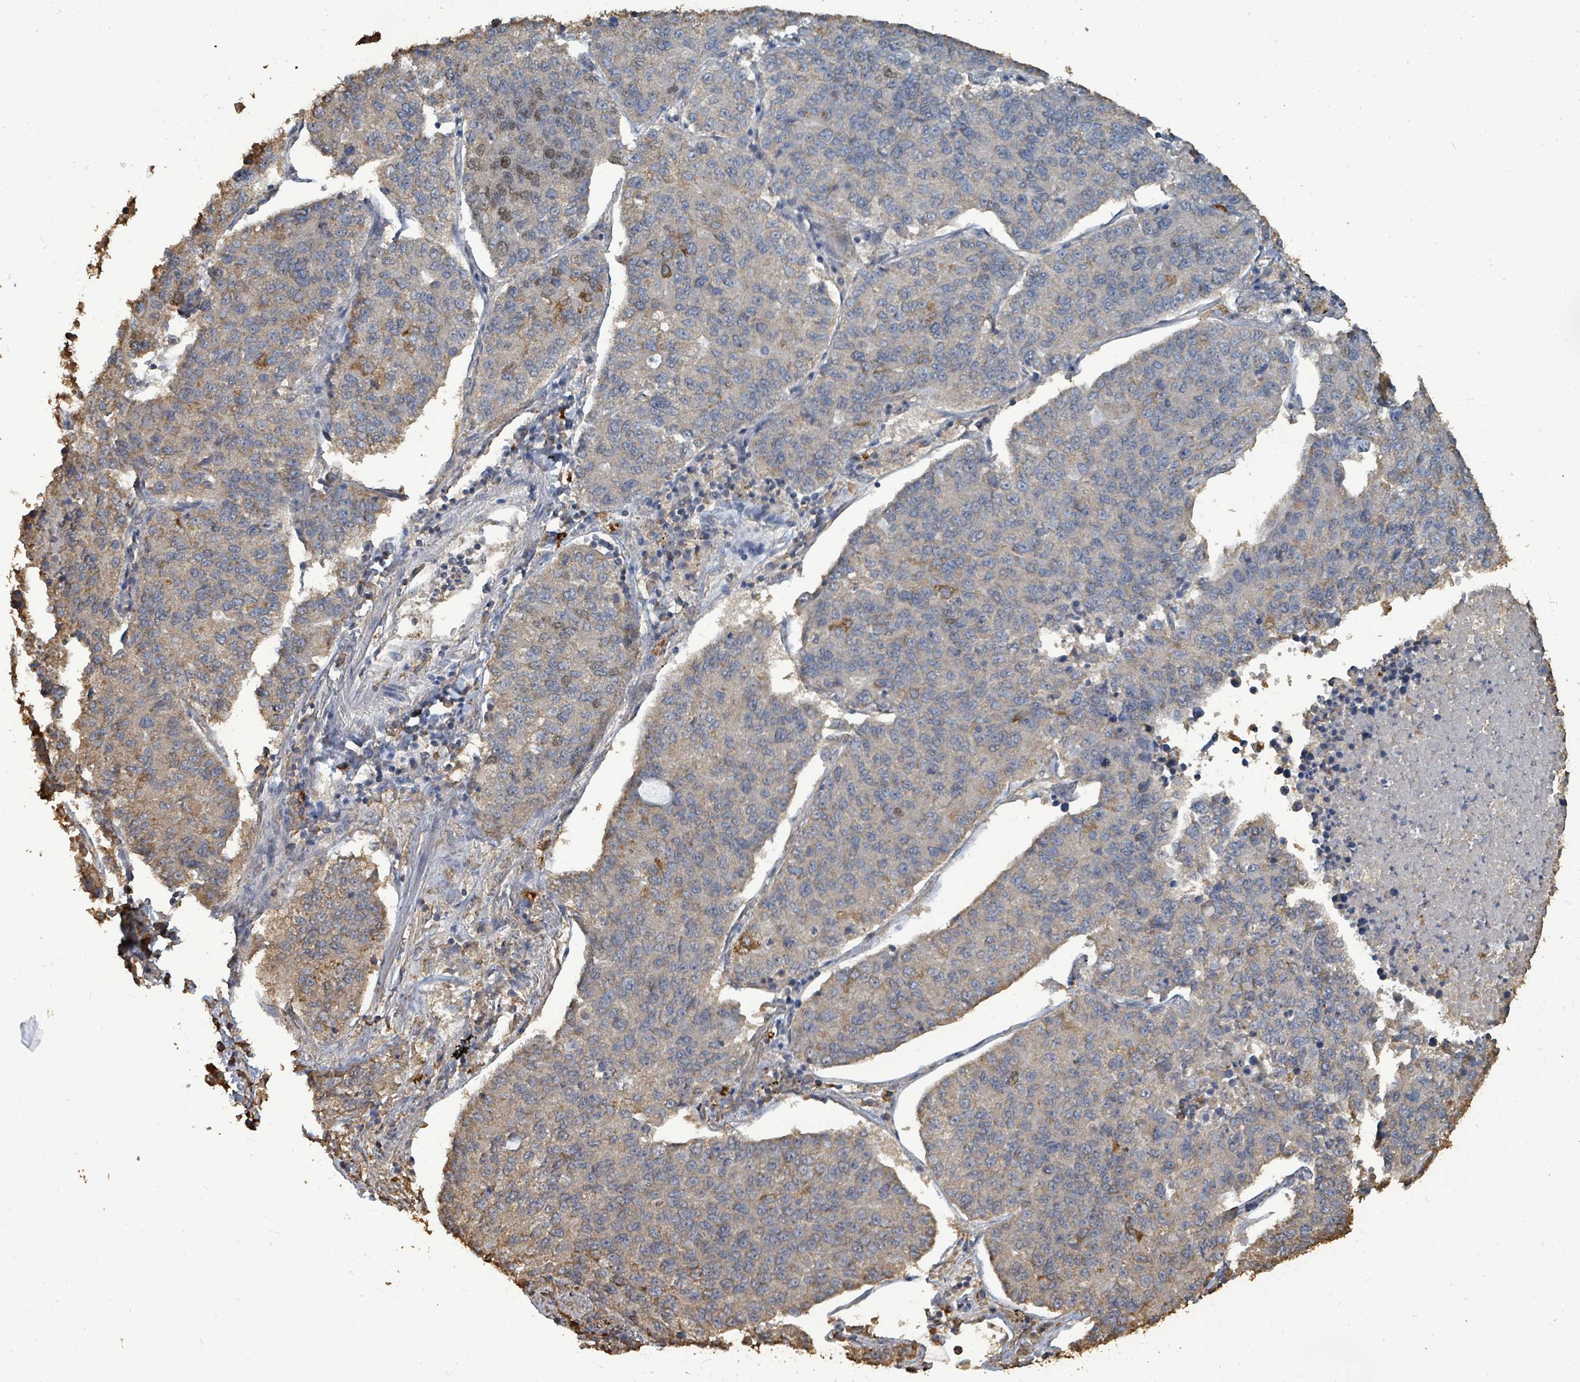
{"staining": {"intensity": "weak", "quantity": "<25%", "location": "cytoplasmic/membranous"}, "tissue": "lung cancer", "cell_type": "Tumor cells", "image_type": "cancer", "snomed": [{"axis": "morphology", "description": "Adenocarcinoma, NOS"}, {"axis": "topography", "description": "Lung"}], "caption": "Immunohistochemistry (IHC) photomicrograph of lung cancer stained for a protein (brown), which demonstrates no expression in tumor cells.", "gene": "C6orf52", "patient": {"sex": "male", "age": 49}}